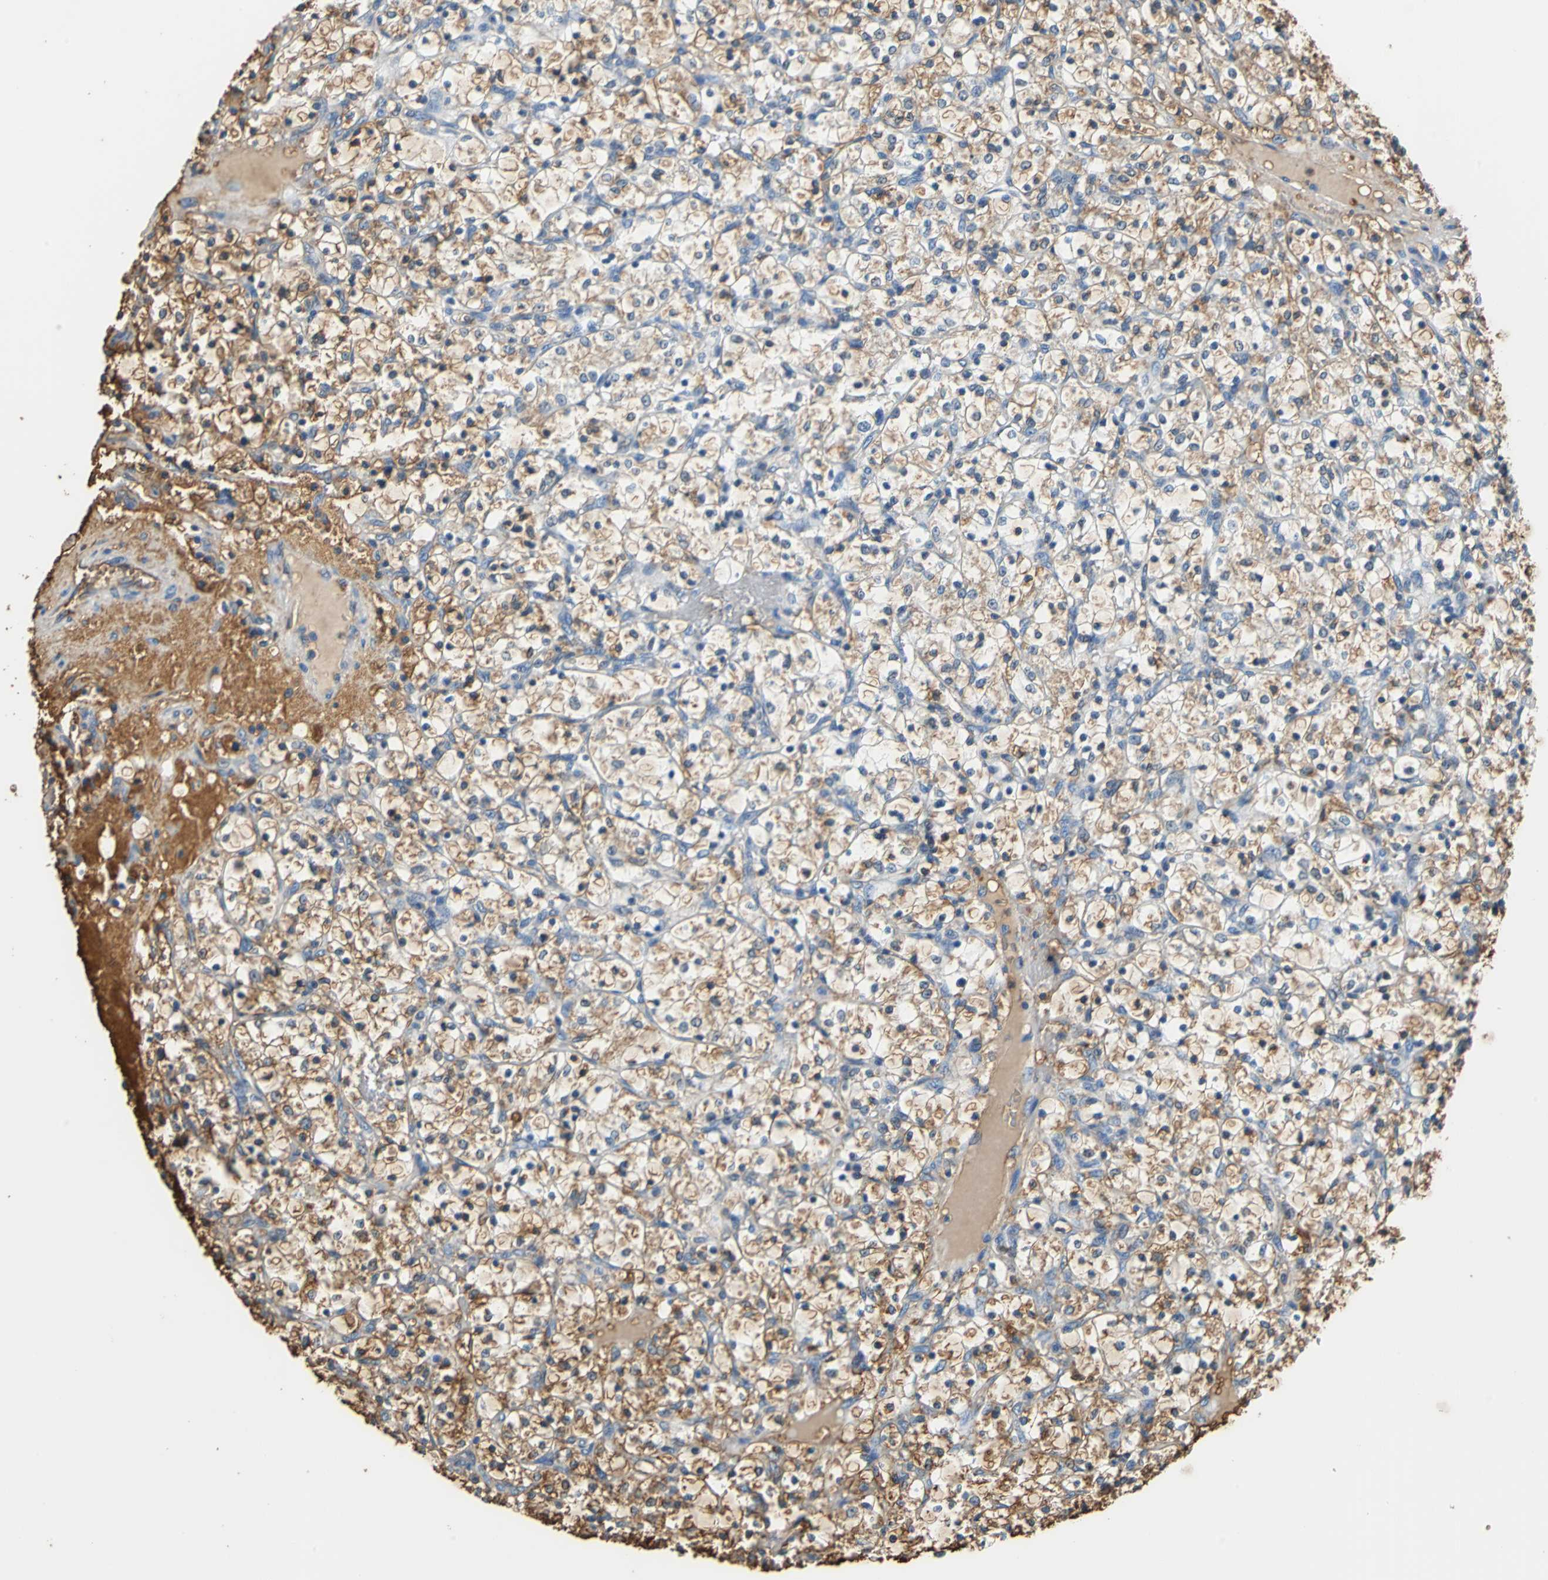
{"staining": {"intensity": "moderate", "quantity": ">75%", "location": "cytoplasmic/membranous"}, "tissue": "renal cancer", "cell_type": "Tumor cells", "image_type": "cancer", "snomed": [{"axis": "morphology", "description": "Adenocarcinoma, NOS"}, {"axis": "topography", "description": "Kidney"}], "caption": "The histopathology image displays immunohistochemical staining of renal adenocarcinoma. There is moderate cytoplasmic/membranous positivity is identified in about >75% of tumor cells.", "gene": "ALB", "patient": {"sex": "female", "age": 69}}